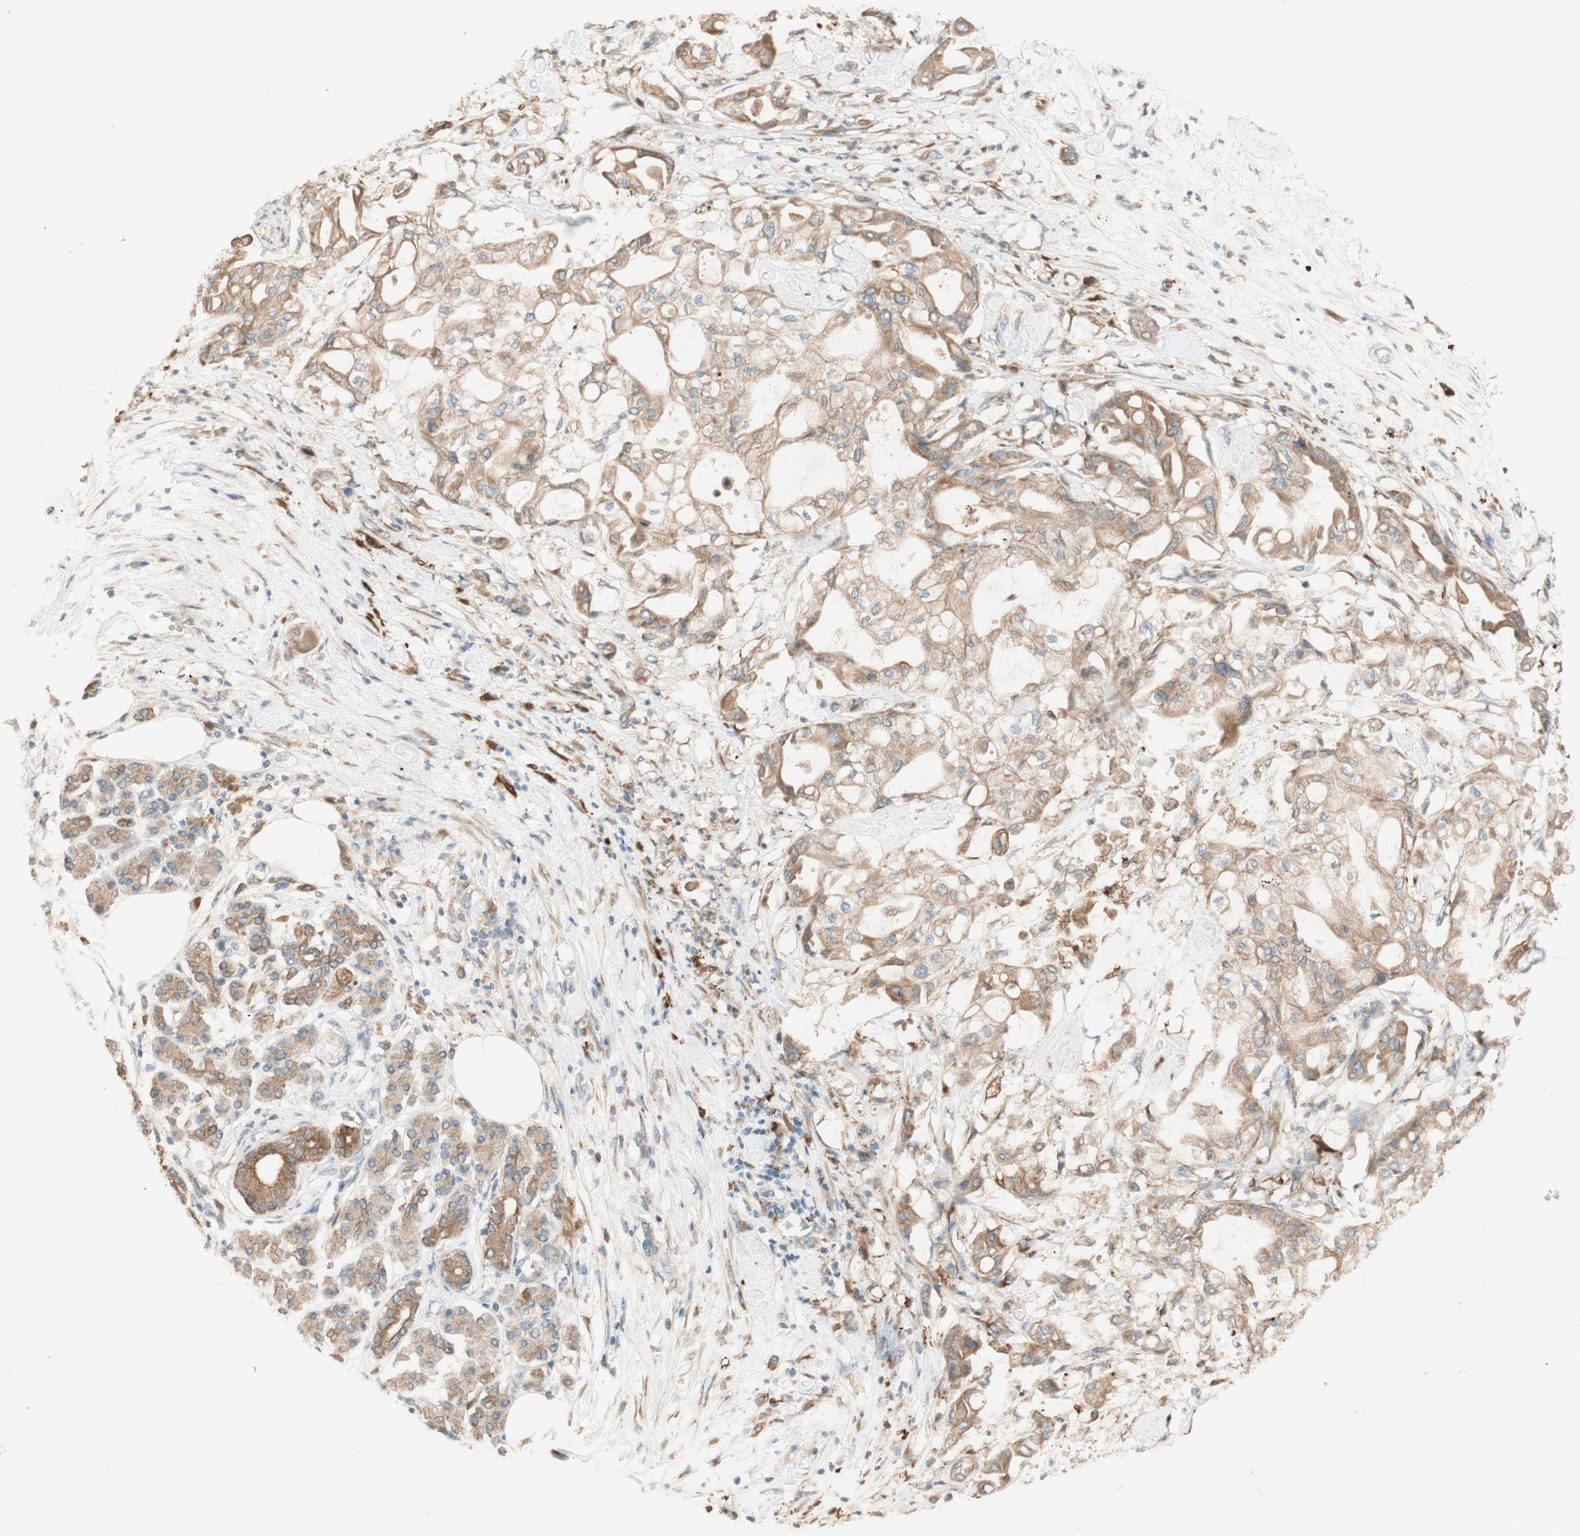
{"staining": {"intensity": "moderate", "quantity": ">75%", "location": "cytoplasmic/membranous"}, "tissue": "pancreatic cancer", "cell_type": "Tumor cells", "image_type": "cancer", "snomed": [{"axis": "morphology", "description": "Adenocarcinoma, NOS"}, {"axis": "morphology", "description": "Adenocarcinoma, metastatic, NOS"}, {"axis": "topography", "description": "Lymph node"}, {"axis": "topography", "description": "Pancreas"}, {"axis": "topography", "description": "Duodenum"}], "caption": "Tumor cells exhibit moderate cytoplasmic/membranous expression in about >75% of cells in pancreatic cancer. (DAB (3,3'-diaminobenzidine) IHC with brightfield microscopy, high magnification).", "gene": "CLCN2", "patient": {"sex": "female", "age": 64}}